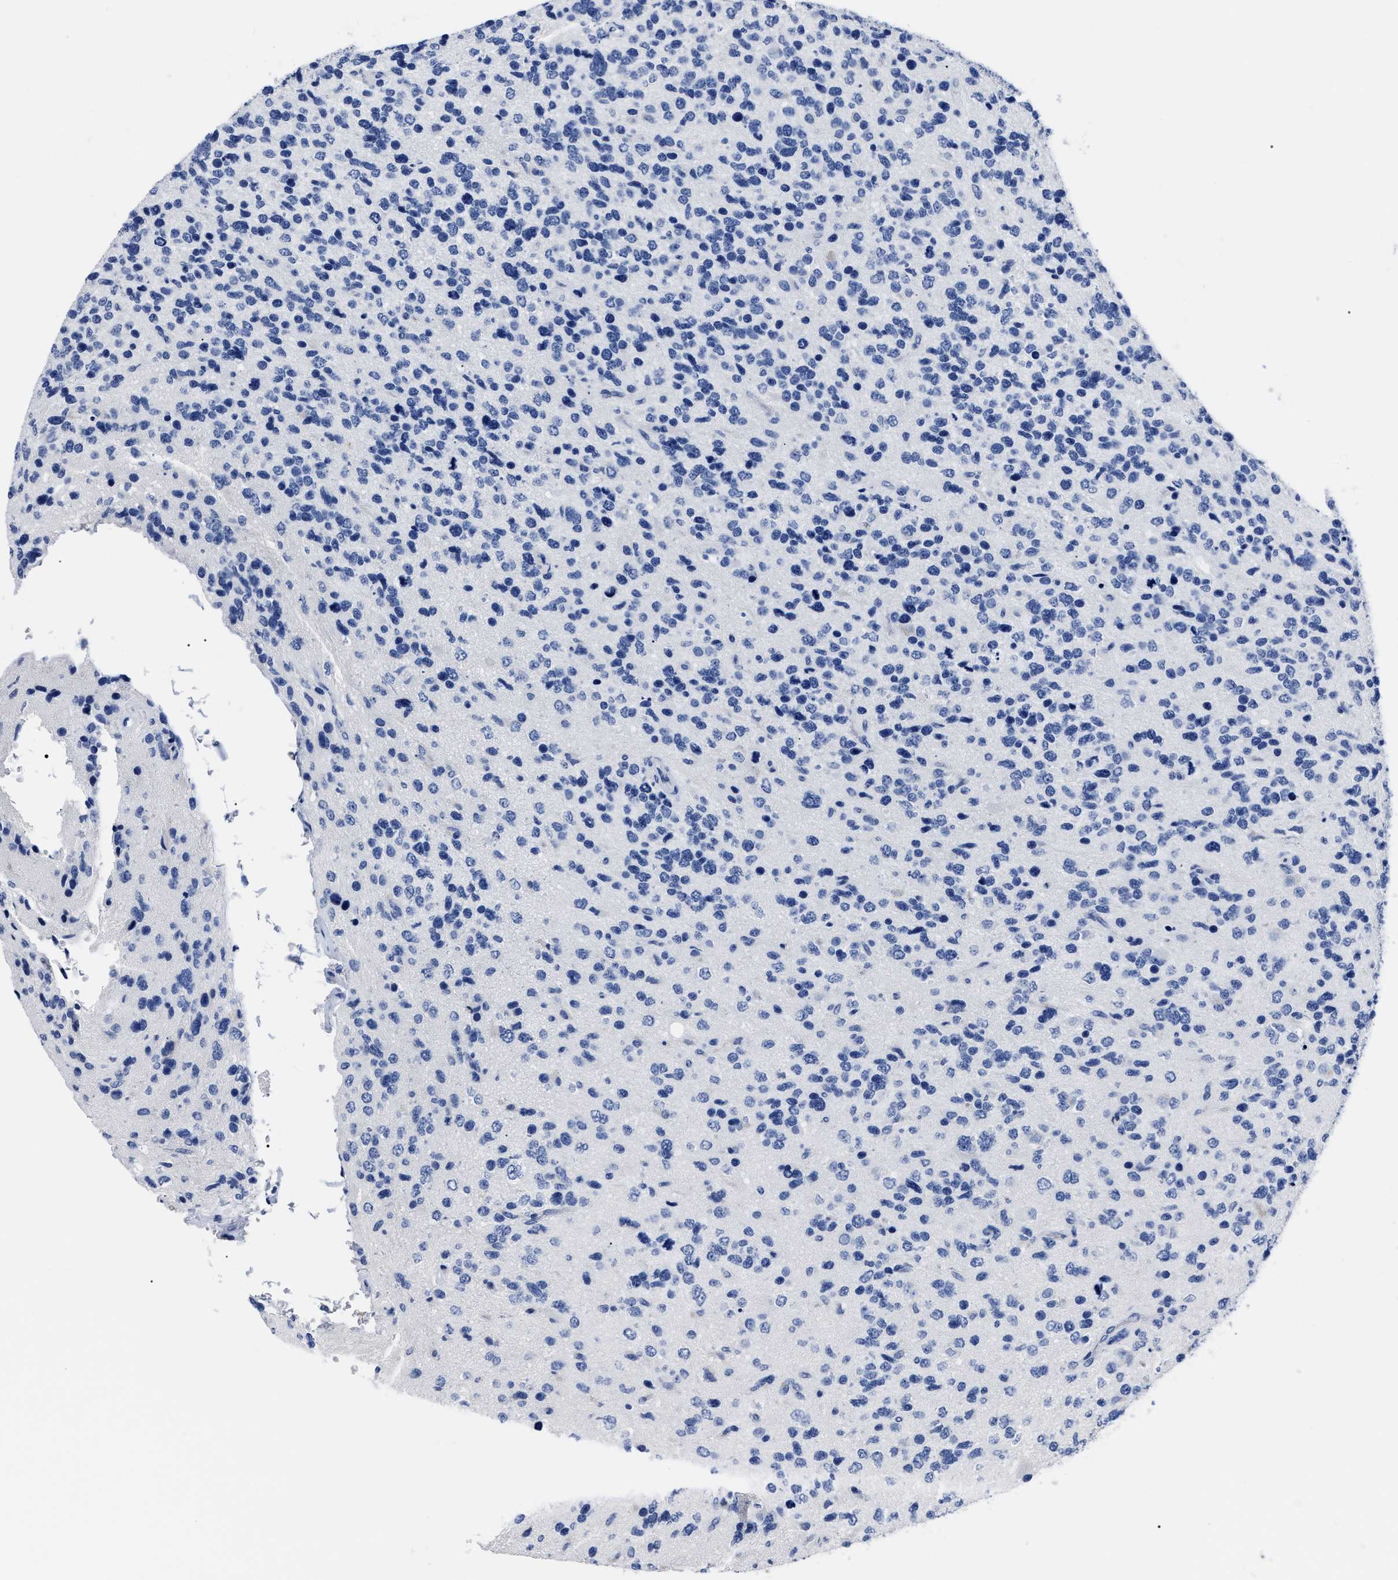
{"staining": {"intensity": "negative", "quantity": "none", "location": "none"}, "tissue": "glioma", "cell_type": "Tumor cells", "image_type": "cancer", "snomed": [{"axis": "morphology", "description": "Glioma, malignant, High grade"}, {"axis": "topography", "description": "Brain"}], "caption": "IHC histopathology image of neoplastic tissue: malignant glioma (high-grade) stained with DAB (3,3'-diaminobenzidine) displays no significant protein staining in tumor cells.", "gene": "ALPG", "patient": {"sex": "female", "age": 58}}